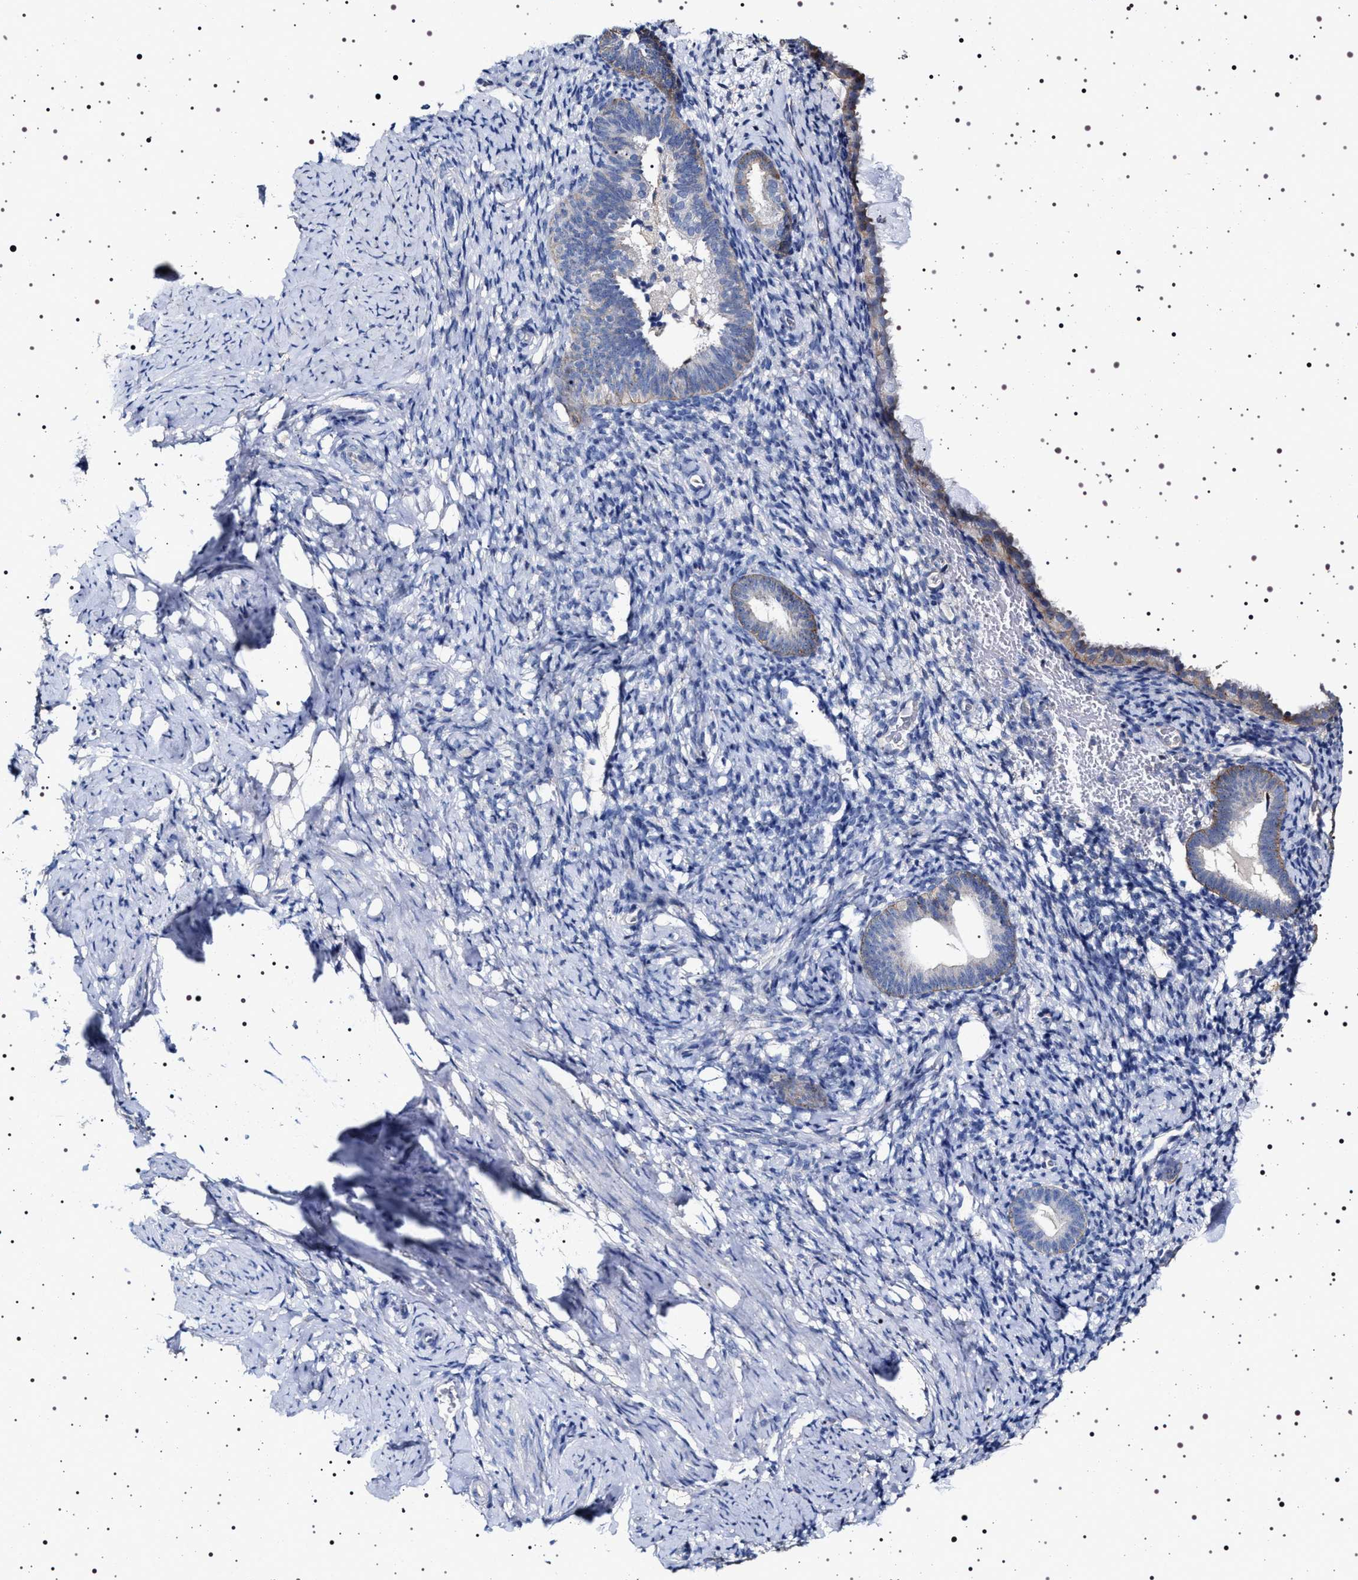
{"staining": {"intensity": "negative", "quantity": "none", "location": "none"}, "tissue": "endometrium", "cell_type": "Cells in endometrial stroma", "image_type": "normal", "snomed": [{"axis": "morphology", "description": "Normal tissue, NOS"}, {"axis": "topography", "description": "Endometrium"}], "caption": "This is a photomicrograph of immunohistochemistry staining of unremarkable endometrium, which shows no positivity in cells in endometrial stroma. Nuclei are stained in blue.", "gene": "NAALADL2", "patient": {"sex": "female", "age": 51}}